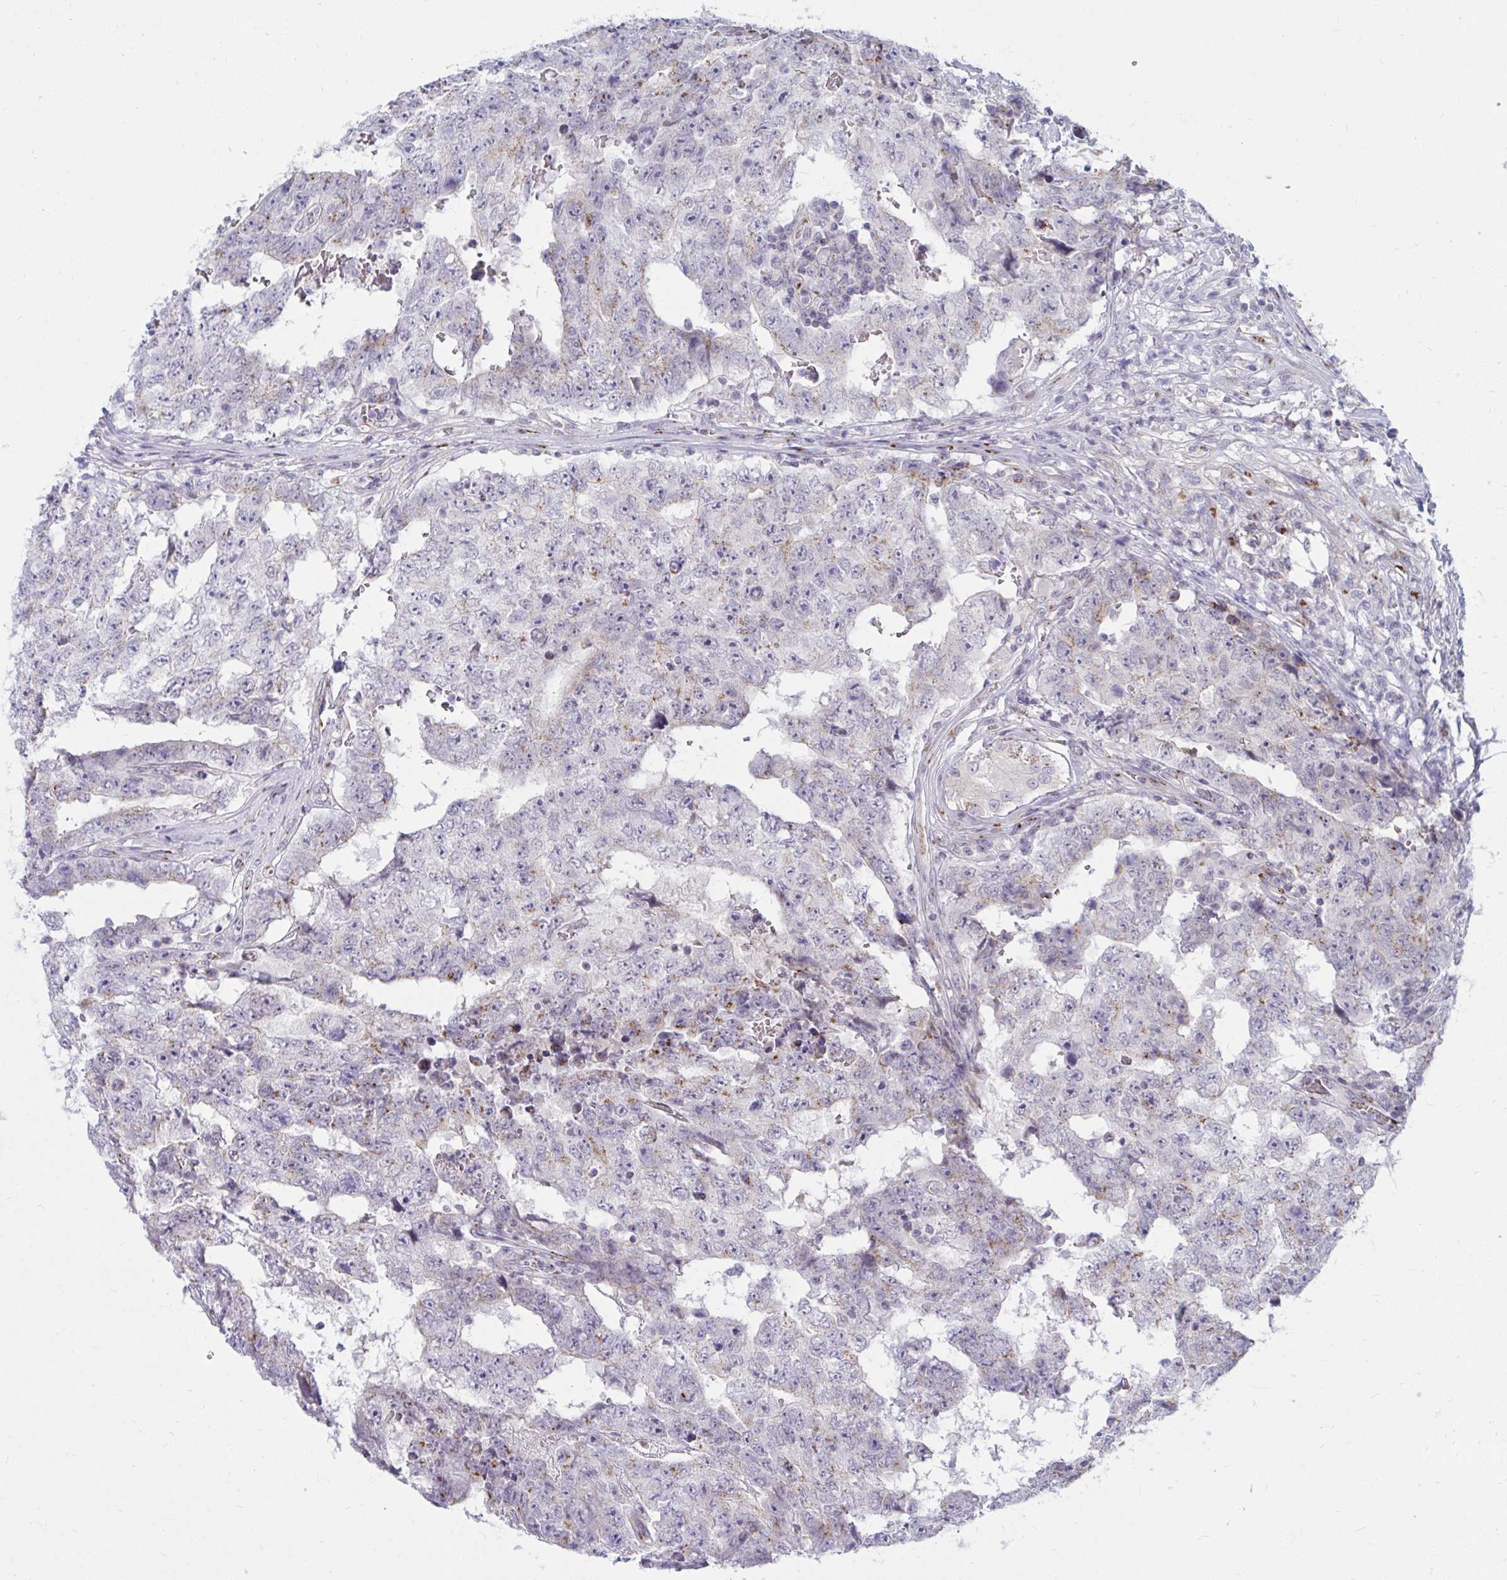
{"staining": {"intensity": "weak", "quantity": "25%-75%", "location": "cytoplasmic/membranous"}, "tissue": "testis cancer", "cell_type": "Tumor cells", "image_type": "cancer", "snomed": [{"axis": "morphology", "description": "Carcinoma, Embryonal, NOS"}, {"axis": "topography", "description": "Testis"}], "caption": "Embryonal carcinoma (testis) stained with a brown dye exhibits weak cytoplasmic/membranous positive positivity in approximately 25%-75% of tumor cells.", "gene": "DTX4", "patient": {"sex": "male", "age": 25}}